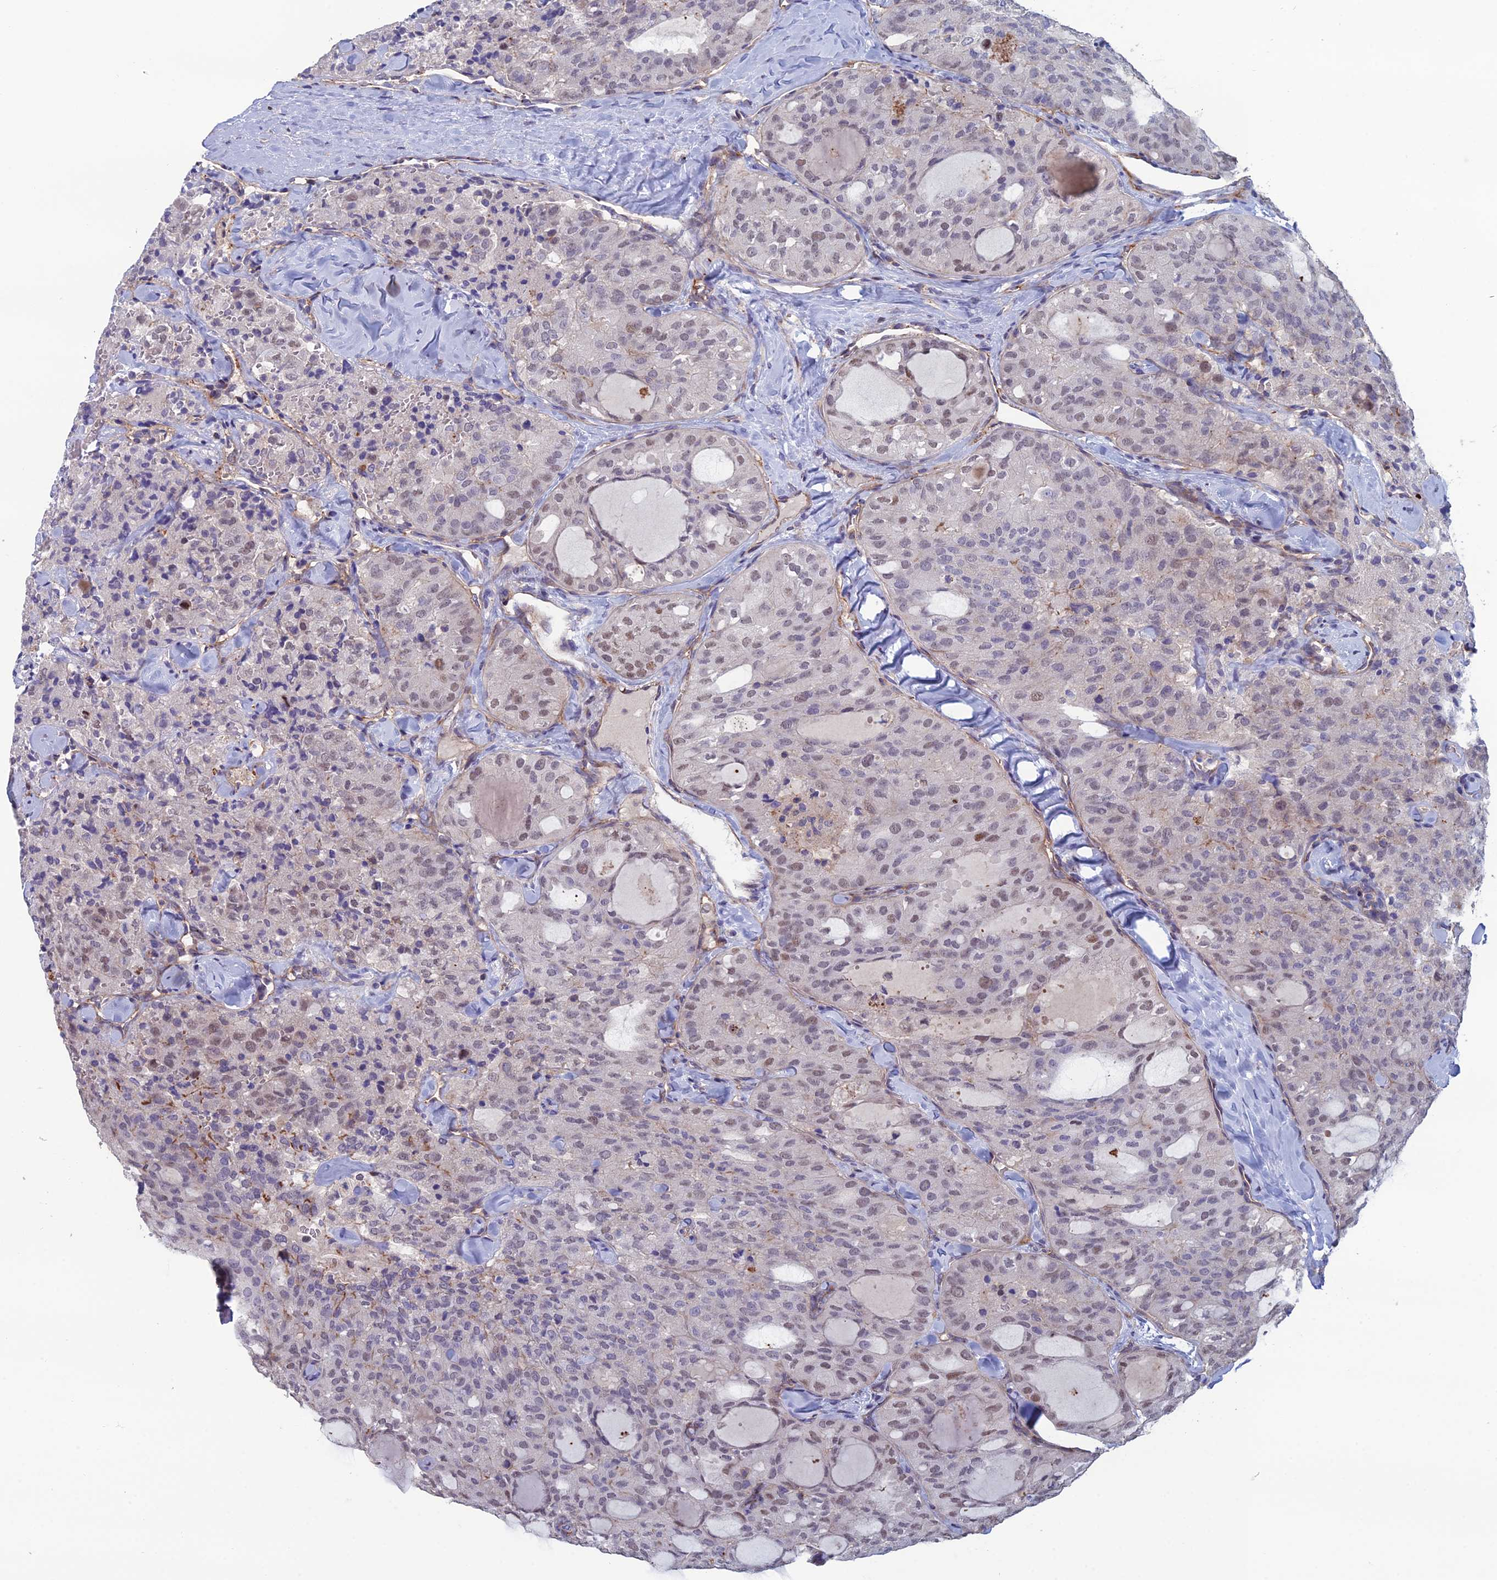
{"staining": {"intensity": "weak", "quantity": "<25%", "location": "nuclear"}, "tissue": "thyroid cancer", "cell_type": "Tumor cells", "image_type": "cancer", "snomed": [{"axis": "morphology", "description": "Follicular adenoma carcinoma, NOS"}, {"axis": "topography", "description": "Thyroid gland"}], "caption": "A high-resolution micrograph shows immunohistochemistry (IHC) staining of thyroid cancer (follicular adenoma carcinoma), which displays no significant staining in tumor cells.", "gene": "C15orf62", "patient": {"sex": "male", "age": 75}}